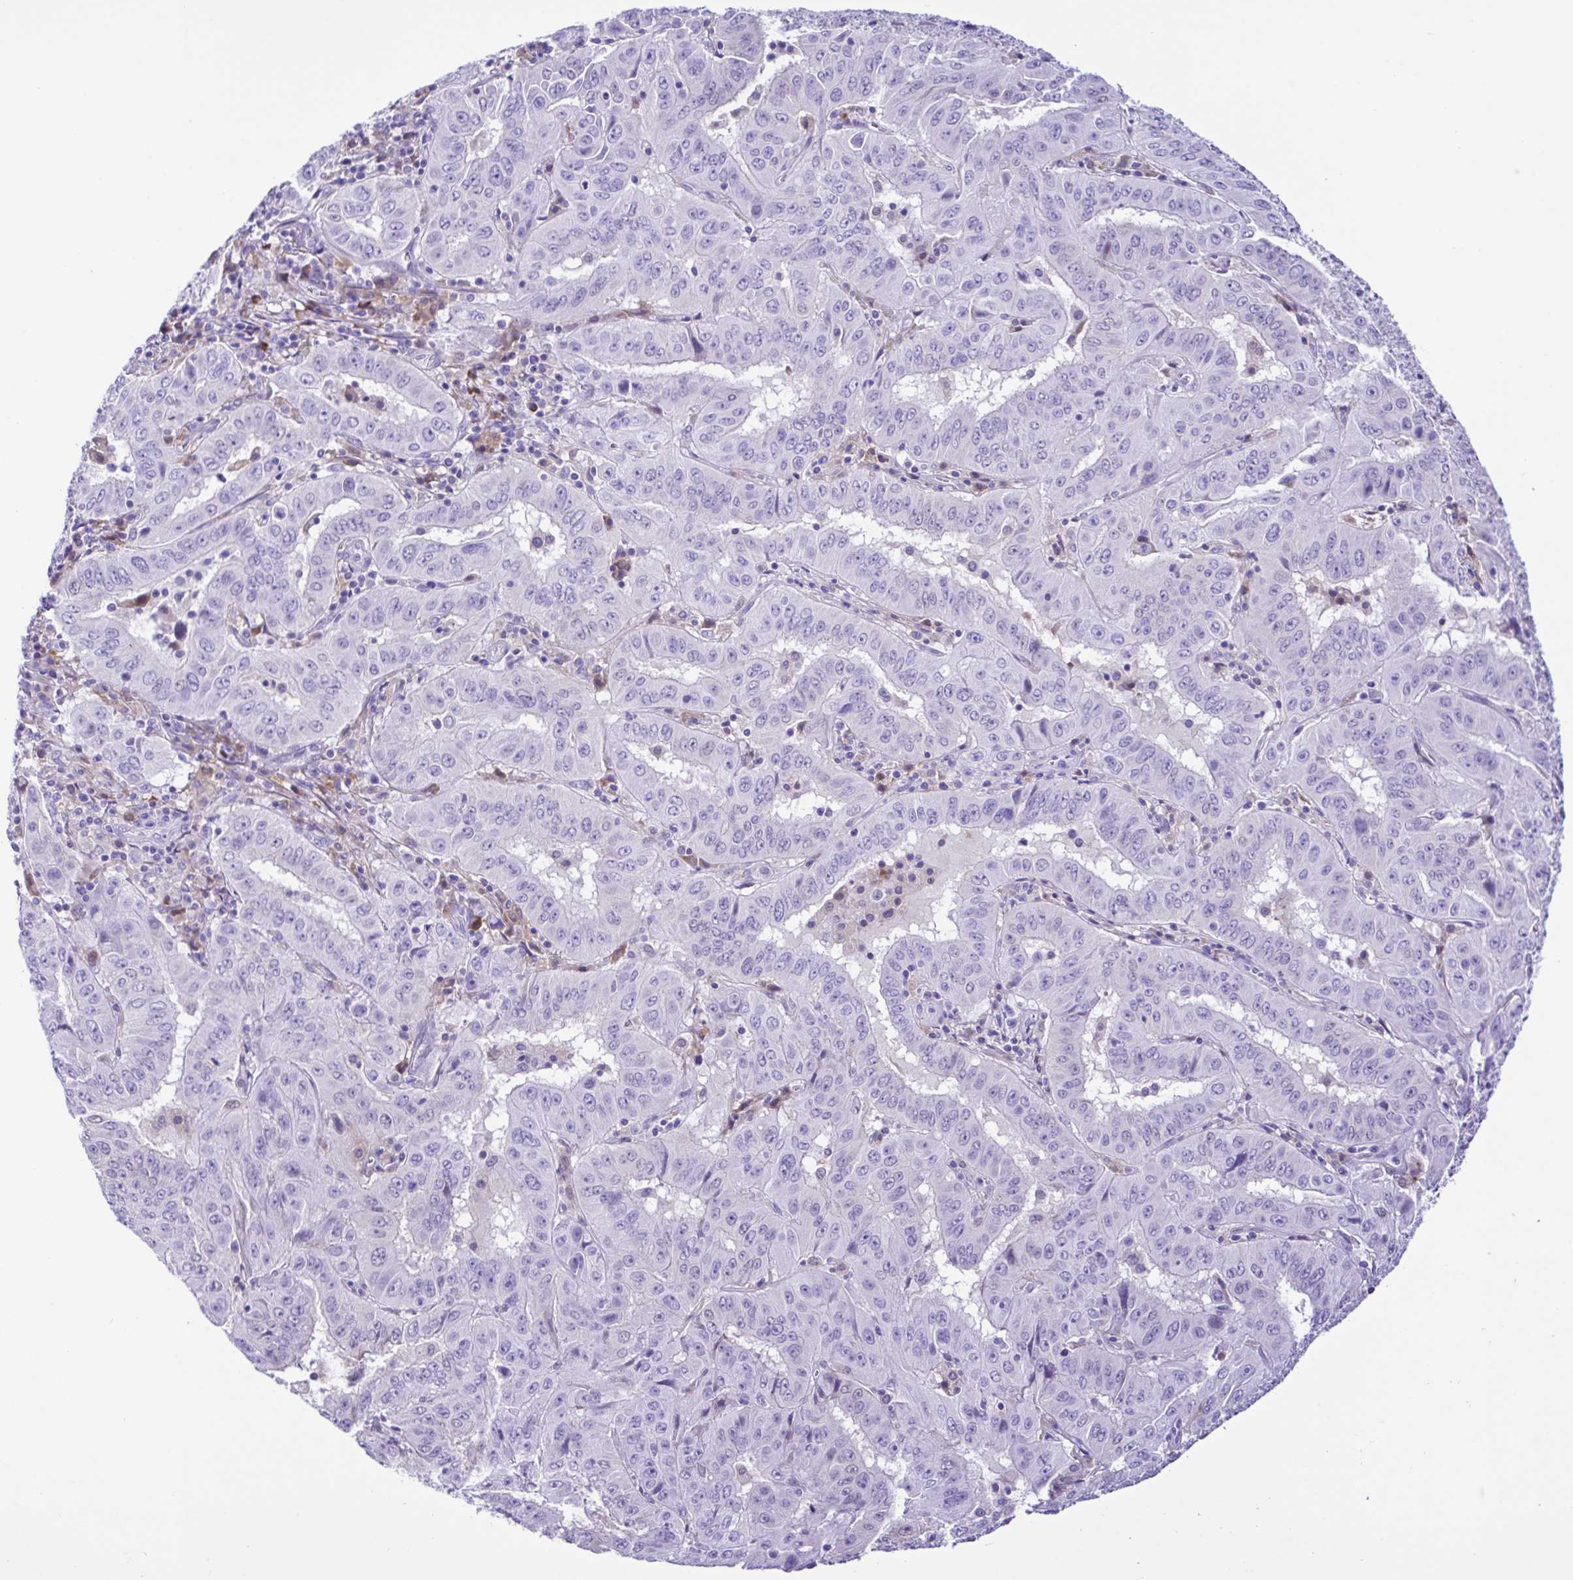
{"staining": {"intensity": "negative", "quantity": "none", "location": "none"}, "tissue": "pancreatic cancer", "cell_type": "Tumor cells", "image_type": "cancer", "snomed": [{"axis": "morphology", "description": "Adenocarcinoma, NOS"}, {"axis": "topography", "description": "Pancreas"}], "caption": "High magnification brightfield microscopy of pancreatic cancer stained with DAB (brown) and counterstained with hematoxylin (blue): tumor cells show no significant positivity. (Stains: DAB (3,3'-diaminobenzidine) IHC with hematoxylin counter stain, Microscopy: brightfield microscopy at high magnification).", "gene": "GPR17", "patient": {"sex": "male", "age": 63}}